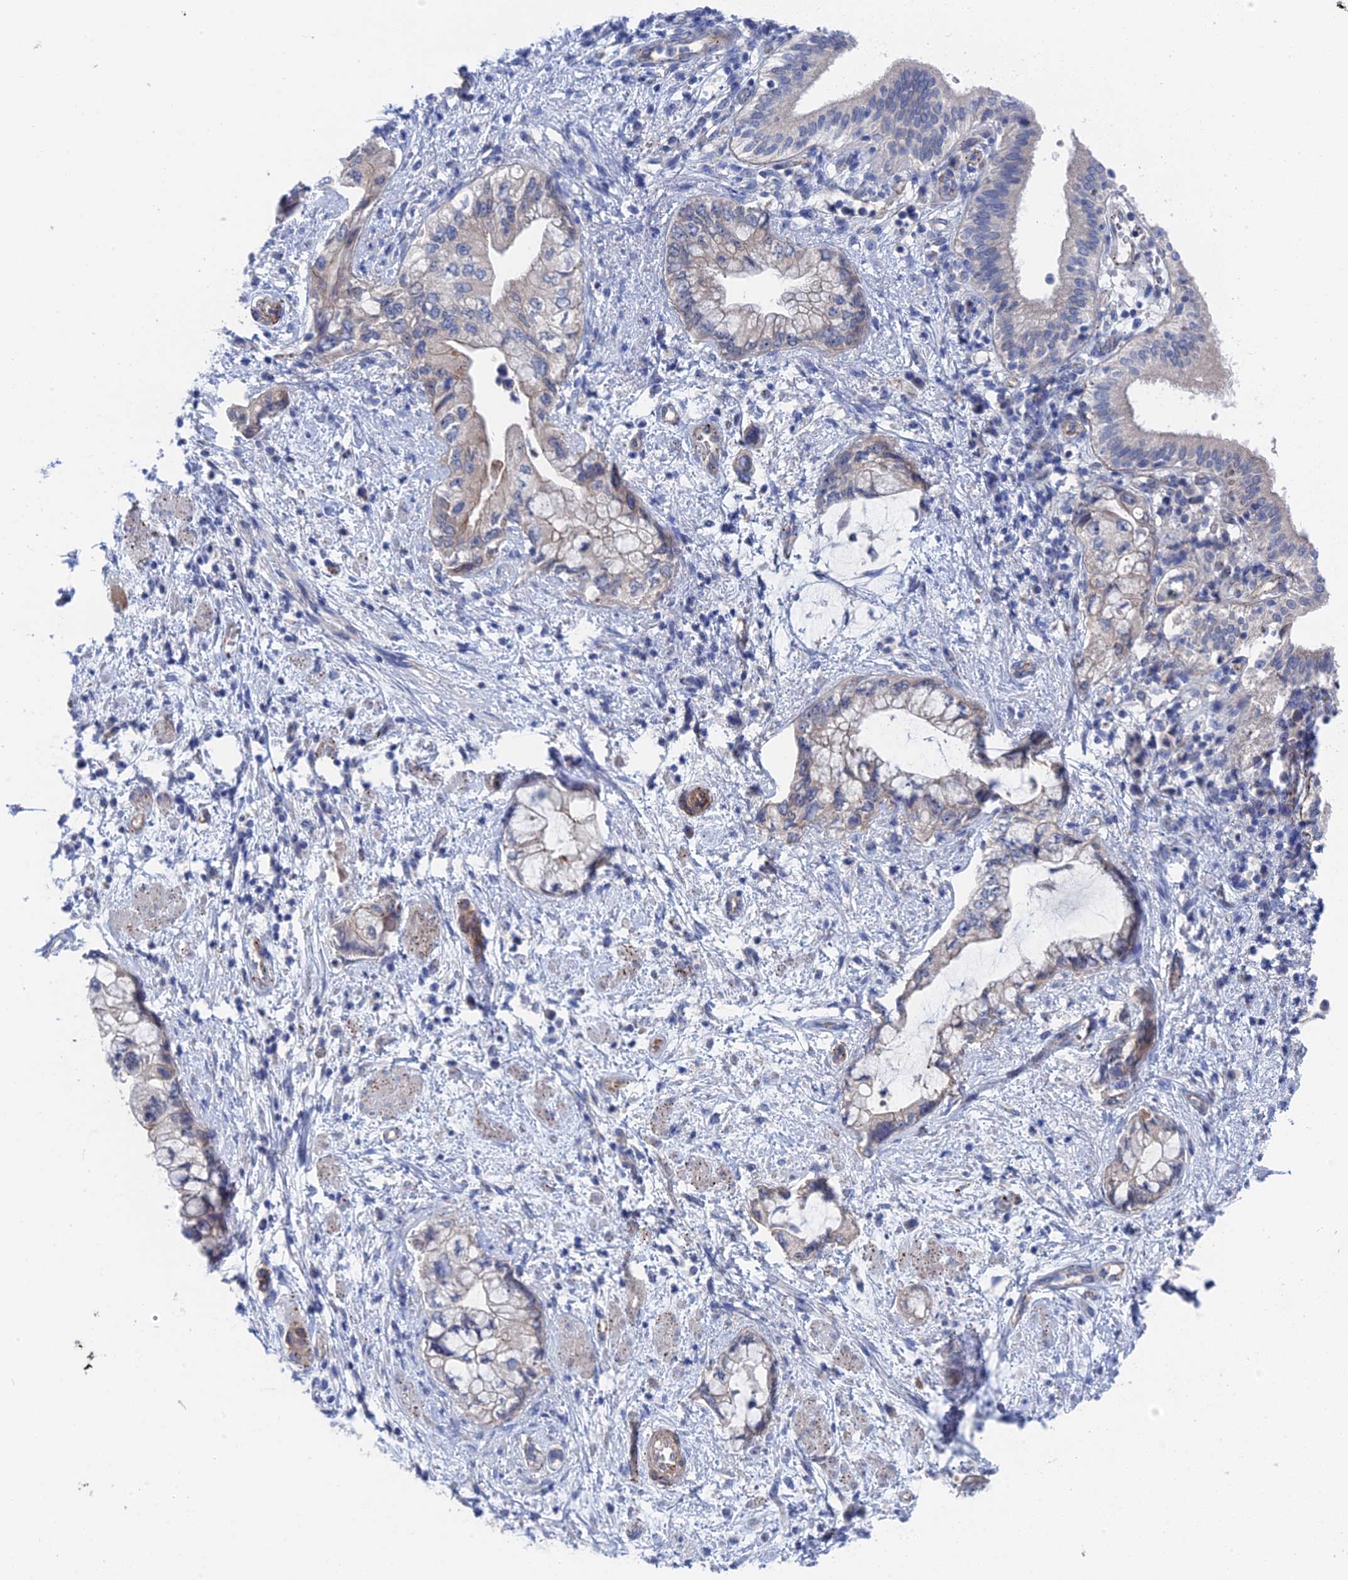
{"staining": {"intensity": "negative", "quantity": "none", "location": "none"}, "tissue": "pancreatic cancer", "cell_type": "Tumor cells", "image_type": "cancer", "snomed": [{"axis": "morphology", "description": "Adenocarcinoma, NOS"}, {"axis": "topography", "description": "Pancreas"}], "caption": "IHC micrograph of pancreatic cancer (adenocarcinoma) stained for a protein (brown), which exhibits no positivity in tumor cells.", "gene": "MTHFSD", "patient": {"sex": "female", "age": 73}}